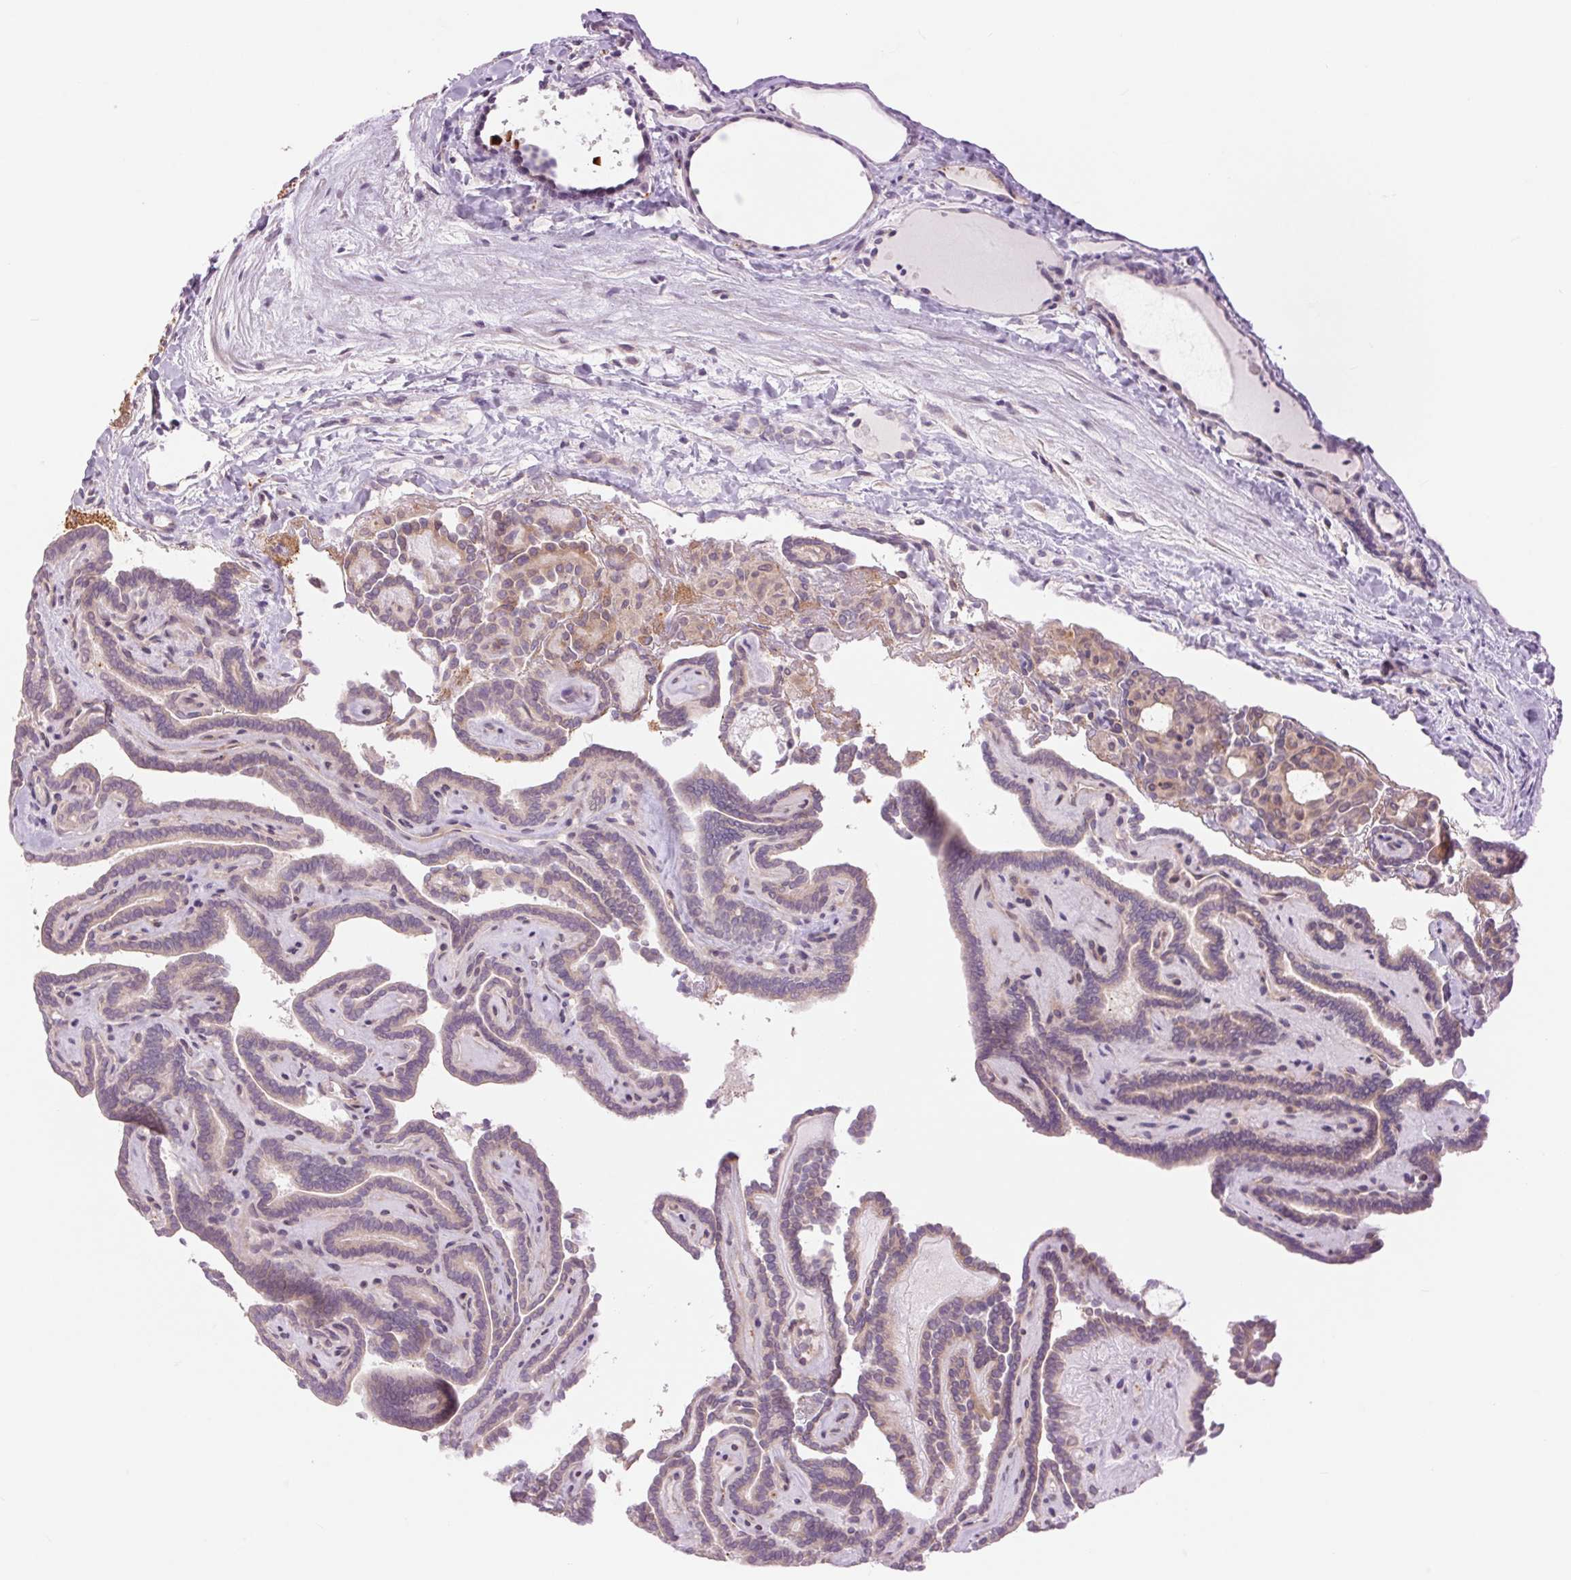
{"staining": {"intensity": "weak", "quantity": "<25%", "location": "cytoplasmic/membranous"}, "tissue": "thyroid cancer", "cell_type": "Tumor cells", "image_type": "cancer", "snomed": [{"axis": "morphology", "description": "Papillary adenocarcinoma, NOS"}, {"axis": "topography", "description": "Thyroid gland"}], "caption": "An image of human thyroid cancer is negative for staining in tumor cells.", "gene": "CTNNA3", "patient": {"sex": "female", "age": 21}}